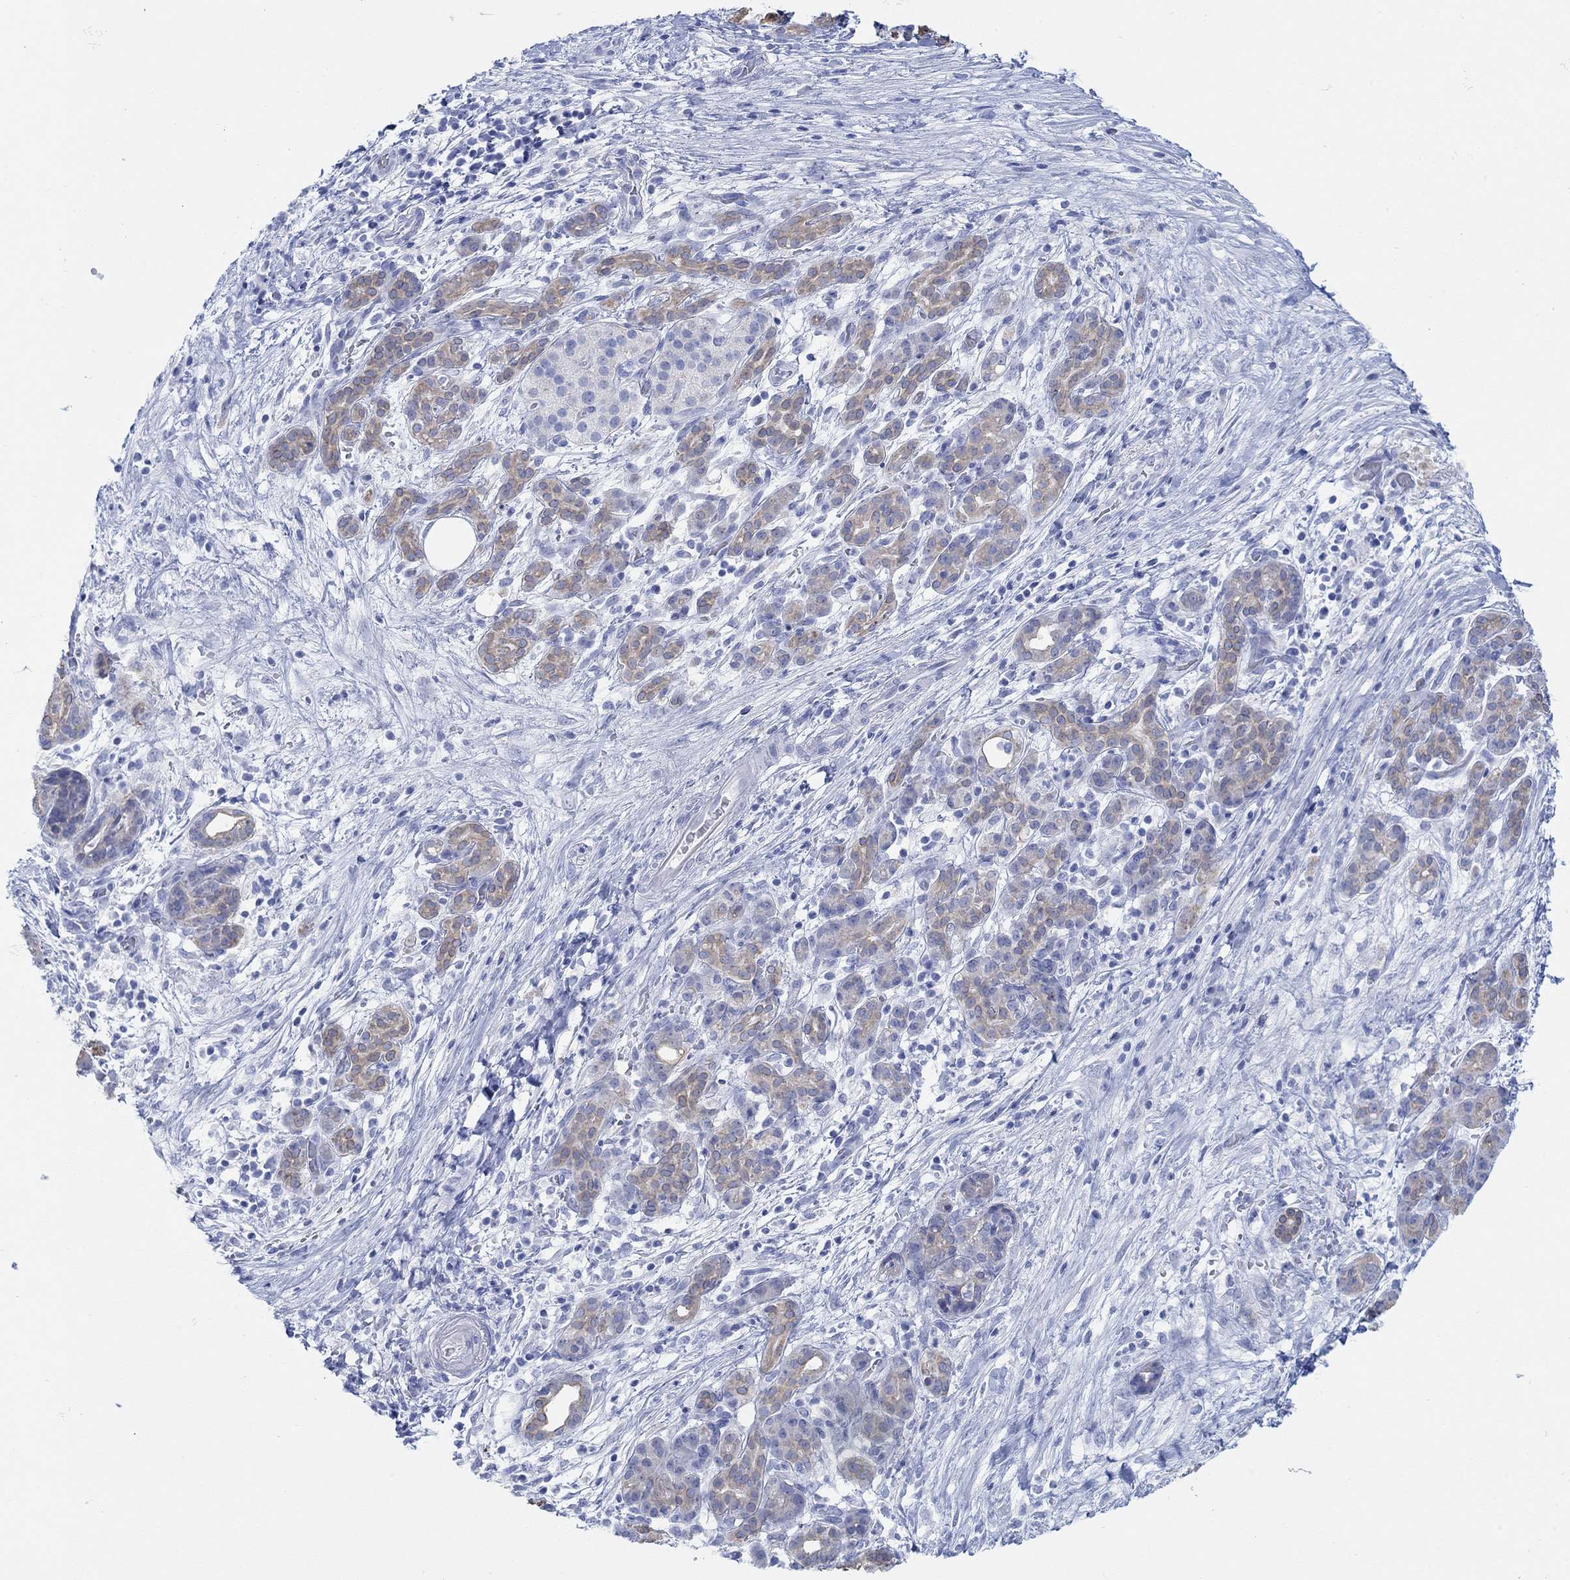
{"staining": {"intensity": "weak", "quantity": "25%-75%", "location": "cytoplasmic/membranous"}, "tissue": "pancreatic cancer", "cell_type": "Tumor cells", "image_type": "cancer", "snomed": [{"axis": "morphology", "description": "Adenocarcinoma, NOS"}, {"axis": "topography", "description": "Pancreas"}], "caption": "Protein staining of pancreatic cancer (adenocarcinoma) tissue shows weak cytoplasmic/membranous positivity in about 25%-75% of tumor cells. The protein is shown in brown color, while the nuclei are stained blue.", "gene": "AK8", "patient": {"sex": "male", "age": 44}}